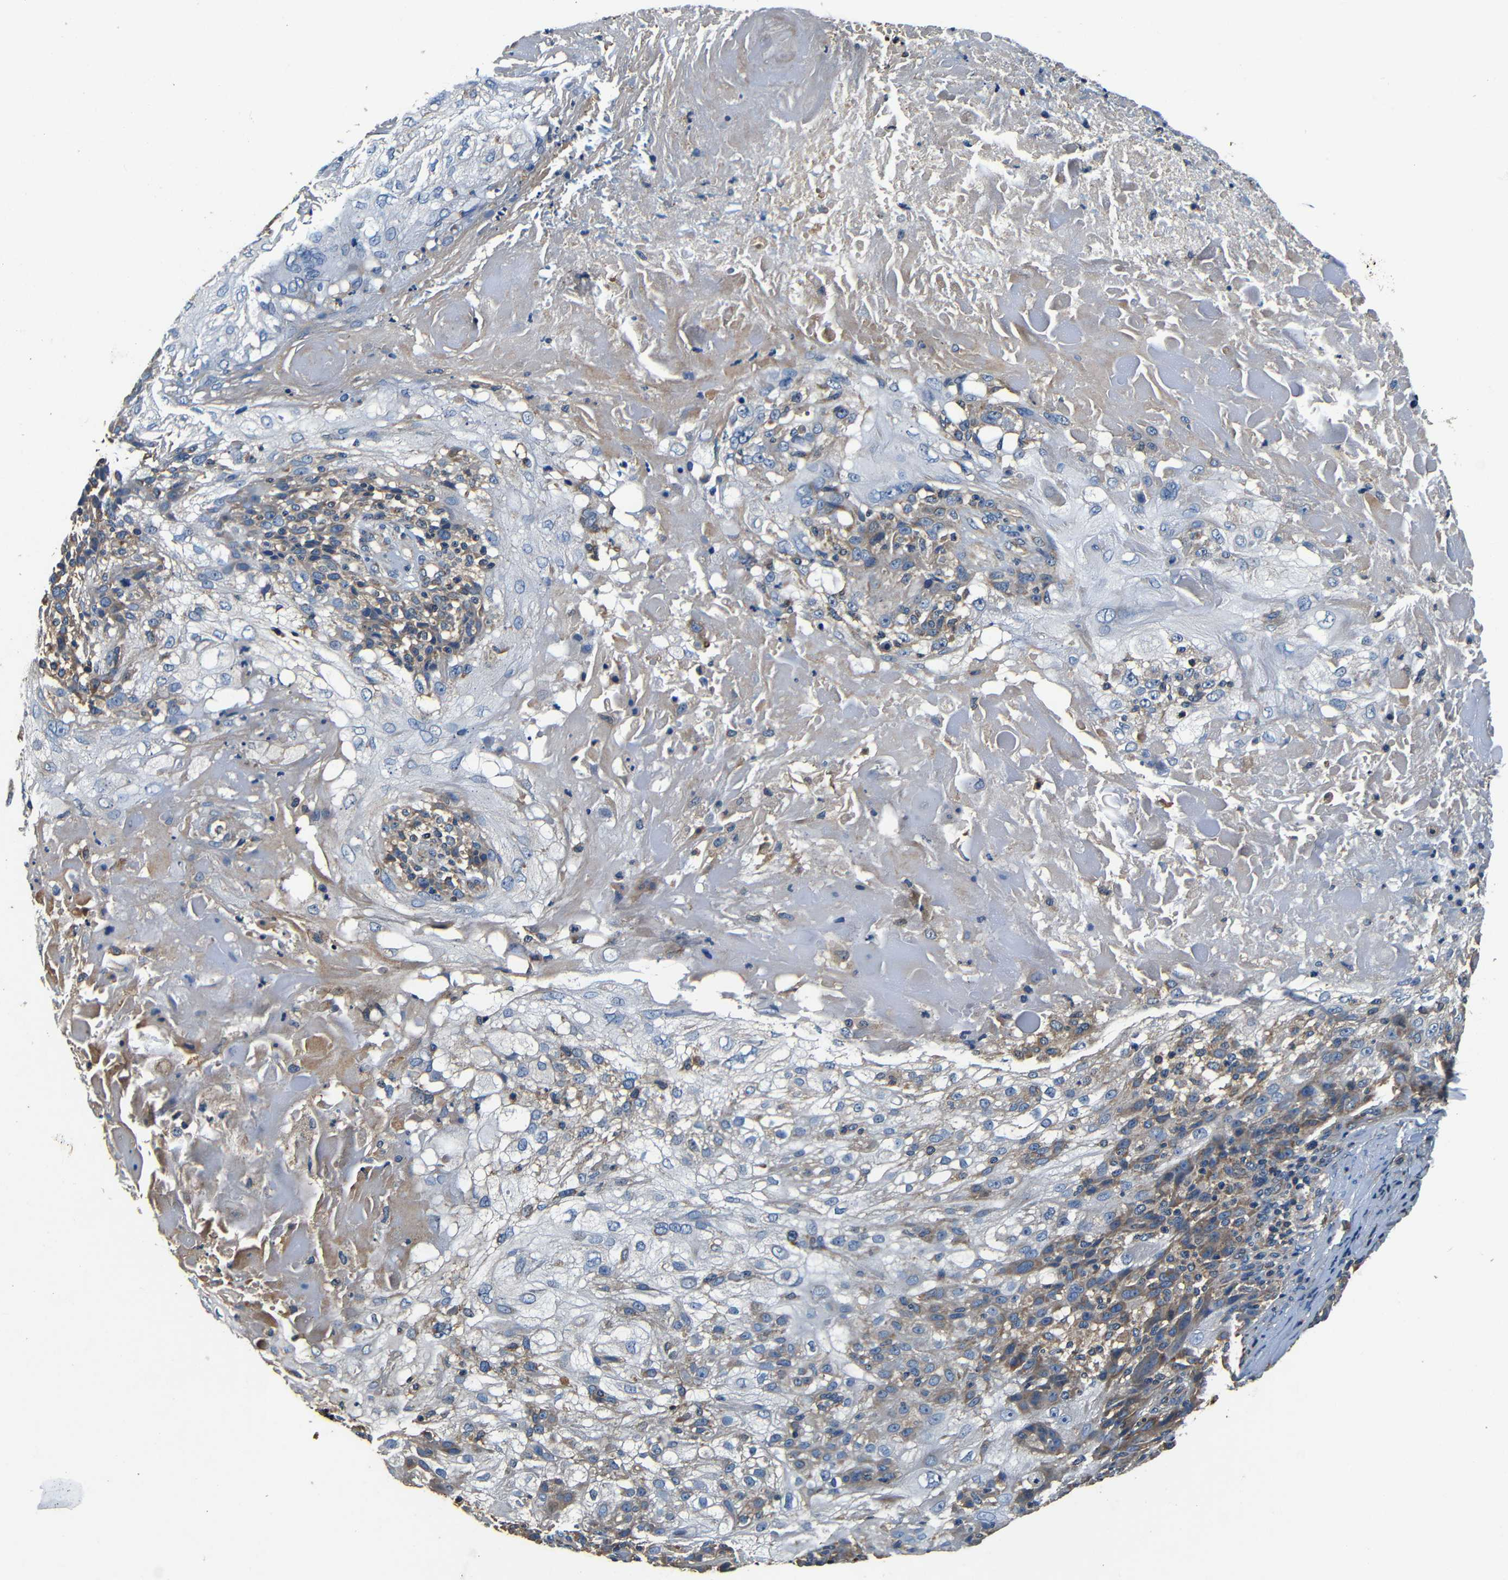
{"staining": {"intensity": "moderate", "quantity": "<25%", "location": "cytoplasmic/membranous"}, "tissue": "skin cancer", "cell_type": "Tumor cells", "image_type": "cancer", "snomed": [{"axis": "morphology", "description": "Normal tissue, NOS"}, {"axis": "morphology", "description": "Squamous cell carcinoma, NOS"}, {"axis": "topography", "description": "Skin"}], "caption": "Brown immunohistochemical staining in skin squamous cell carcinoma reveals moderate cytoplasmic/membranous staining in about <25% of tumor cells.", "gene": "MTX1", "patient": {"sex": "female", "age": 83}}